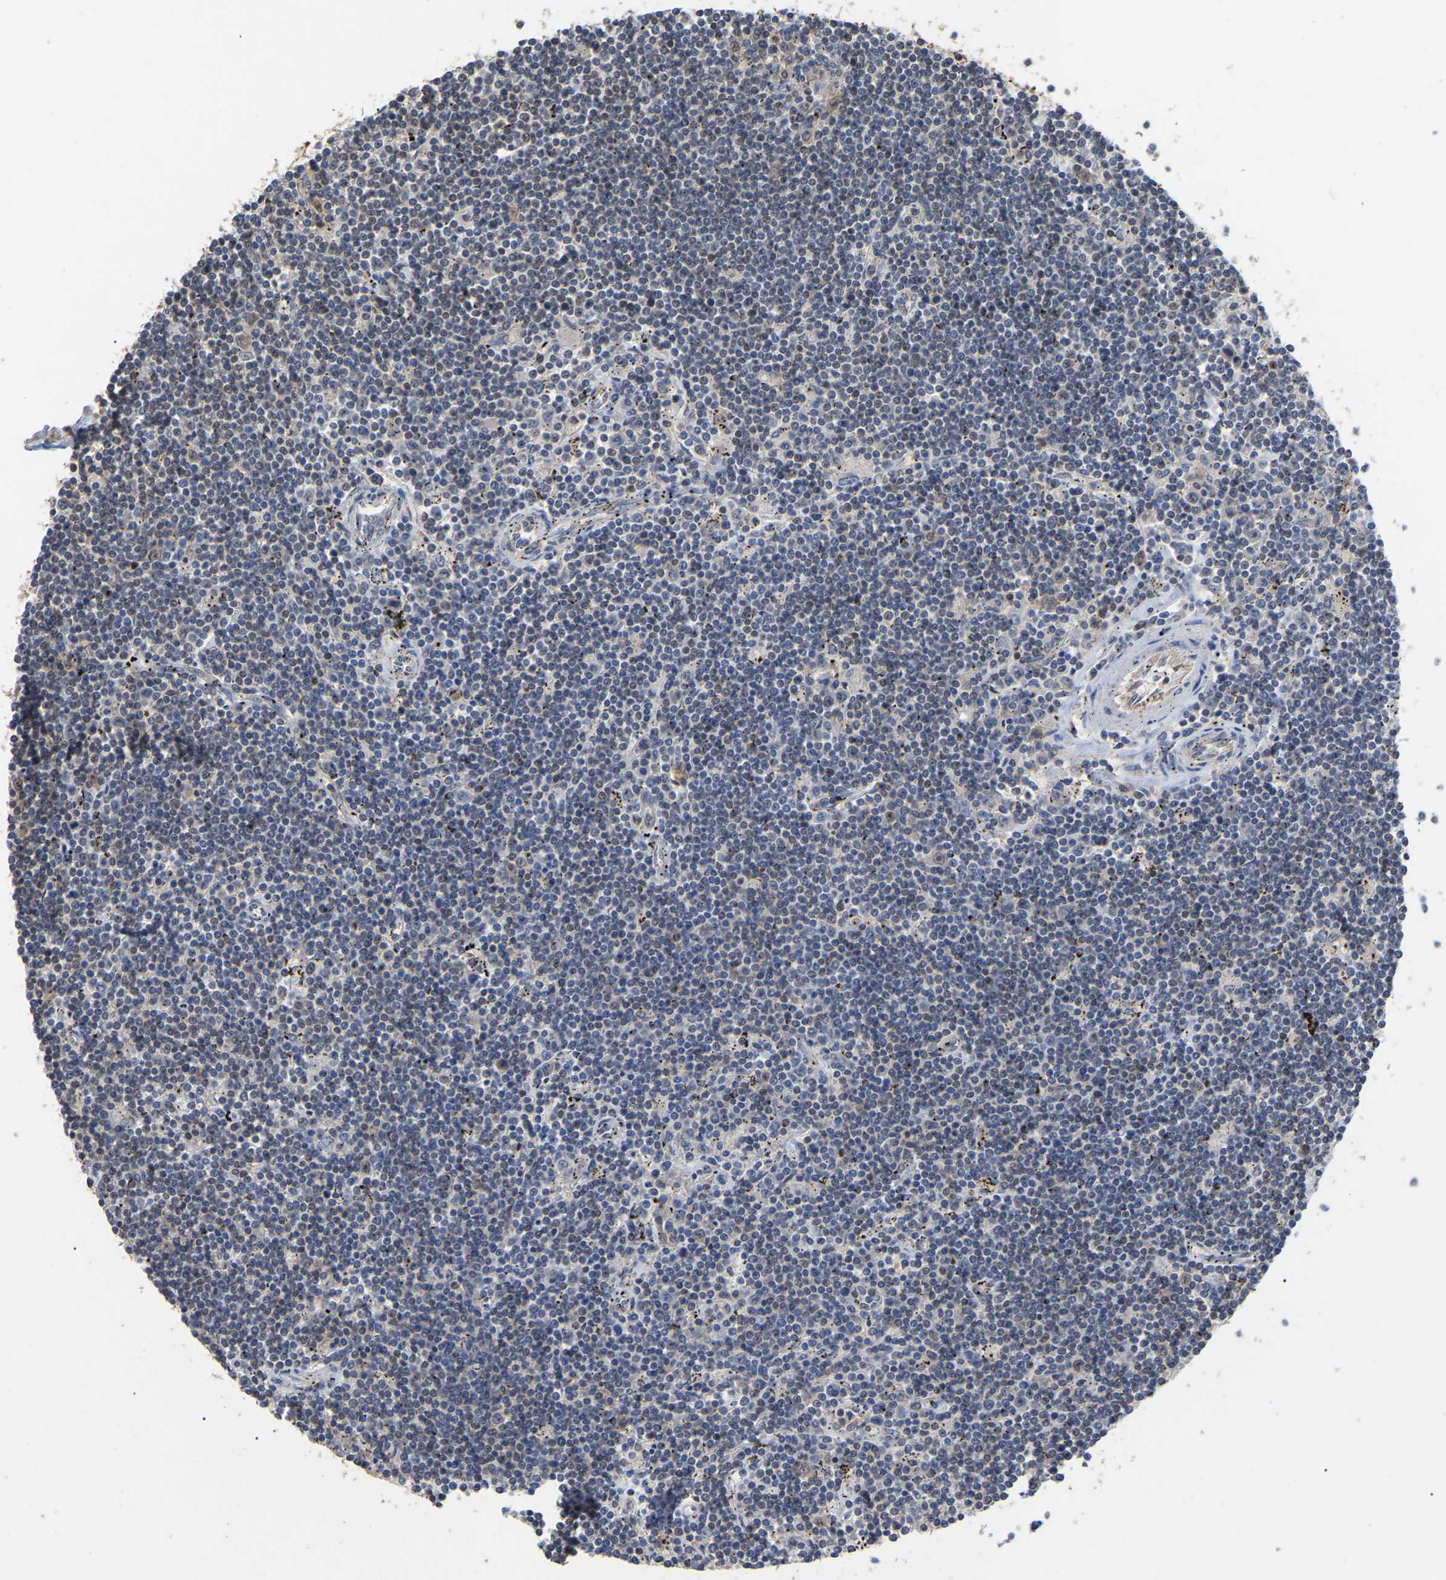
{"staining": {"intensity": "negative", "quantity": "none", "location": "none"}, "tissue": "lymphoma", "cell_type": "Tumor cells", "image_type": "cancer", "snomed": [{"axis": "morphology", "description": "Malignant lymphoma, non-Hodgkin's type, Low grade"}, {"axis": "topography", "description": "Spleen"}], "caption": "Tumor cells show no significant protein expression in lymphoma.", "gene": "JAZF1", "patient": {"sex": "male", "age": 76}}